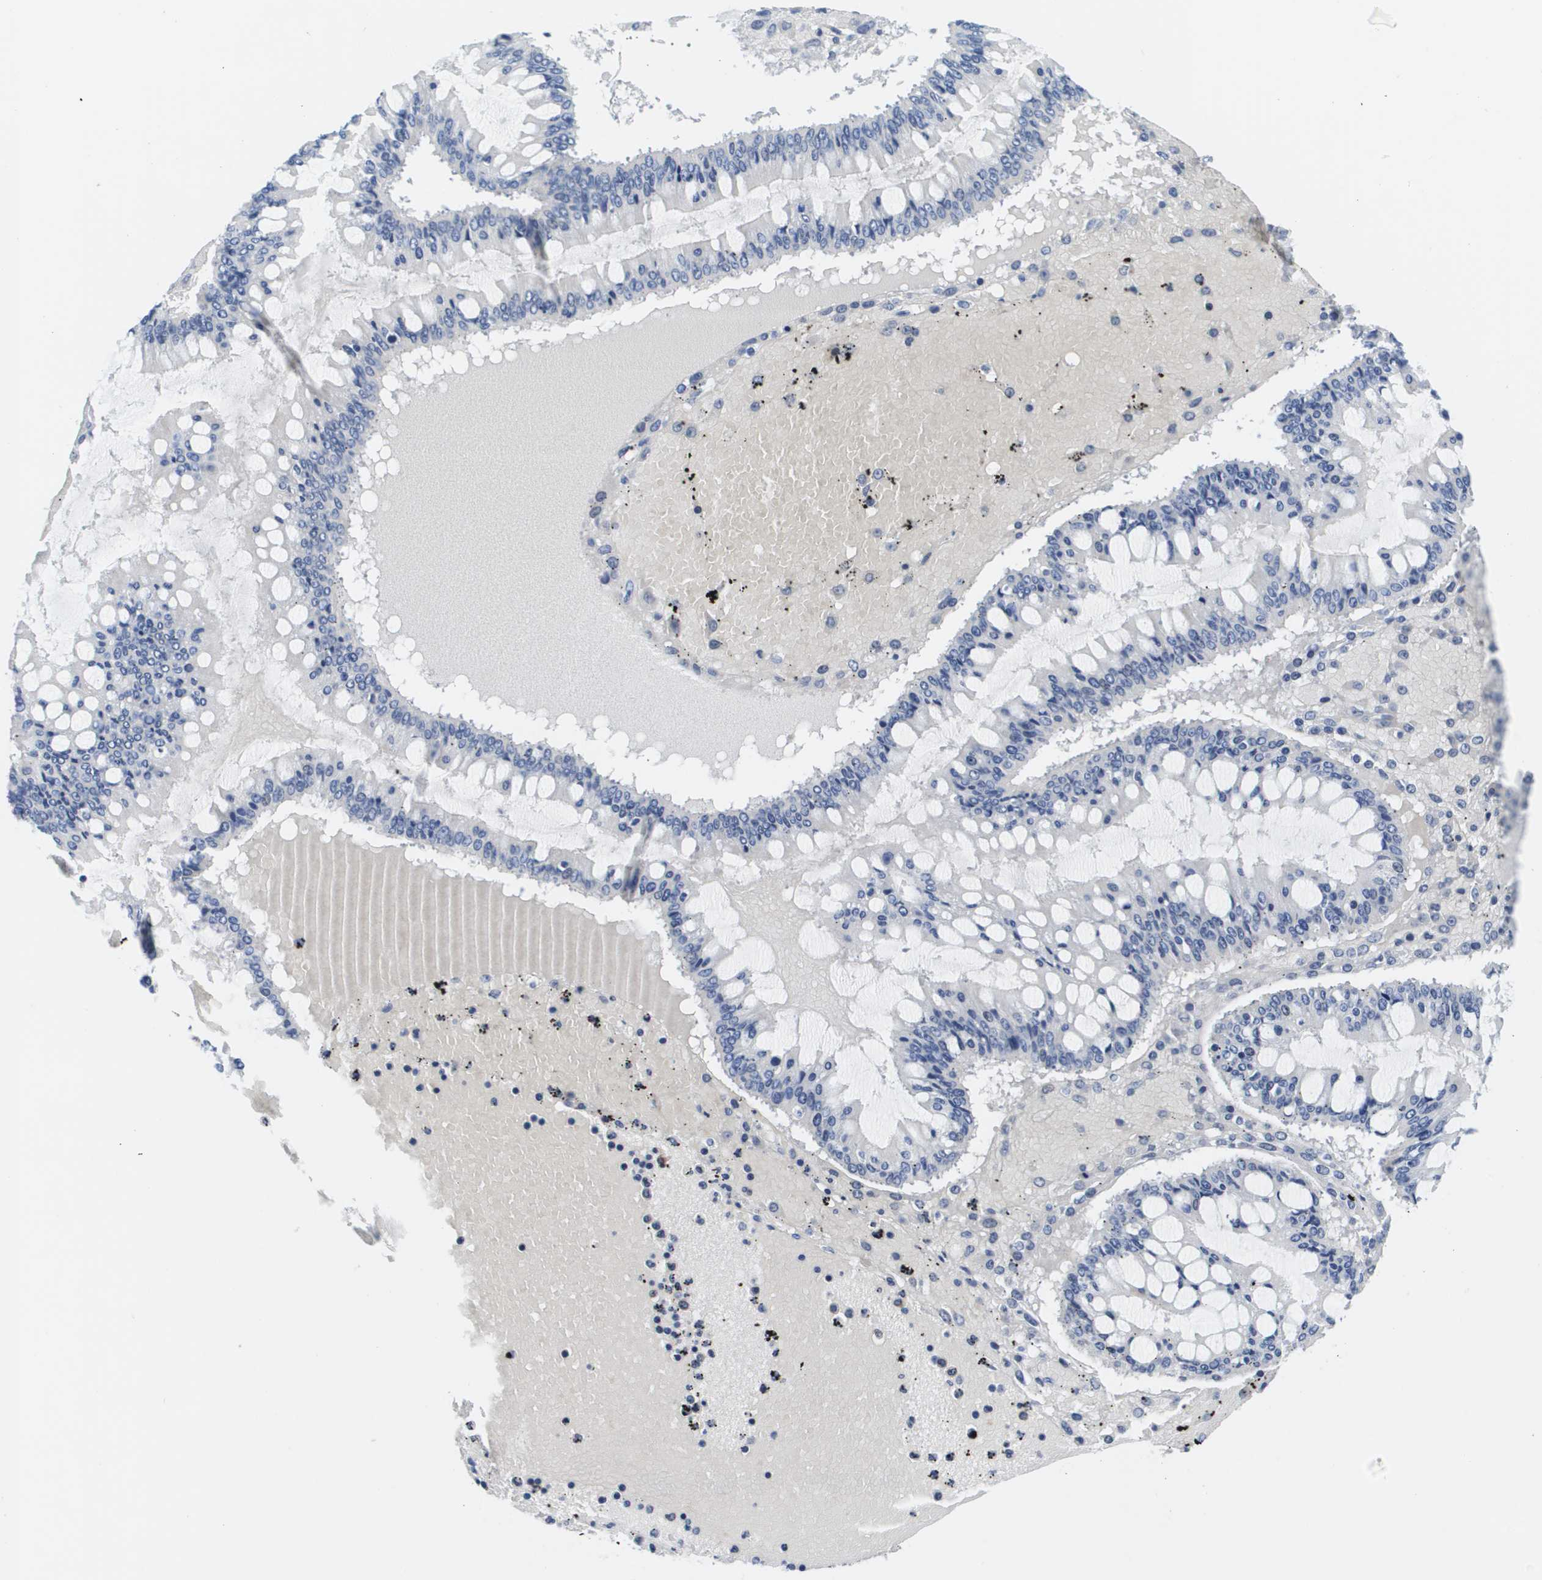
{"staining": {"intensity": "negative", "quantity": "none", "location": "none"}, "tissue": "ovarian cancer", "cell_type": "Tumor cells", "image_type": "cancer", "snomed": [{"axis": "morphology", "description": "Cystadenocarcinoma, mucinous, NOS"}, {"axis": "topography", "description": "Ovary"}], "caption": "Photomicrograph shows no significant protein positivity in tumor cells of ovarian mucinous cystadenocarcinoma.", "gene": "HMOX1", "patient": {"sex": "female", "age": 73}}